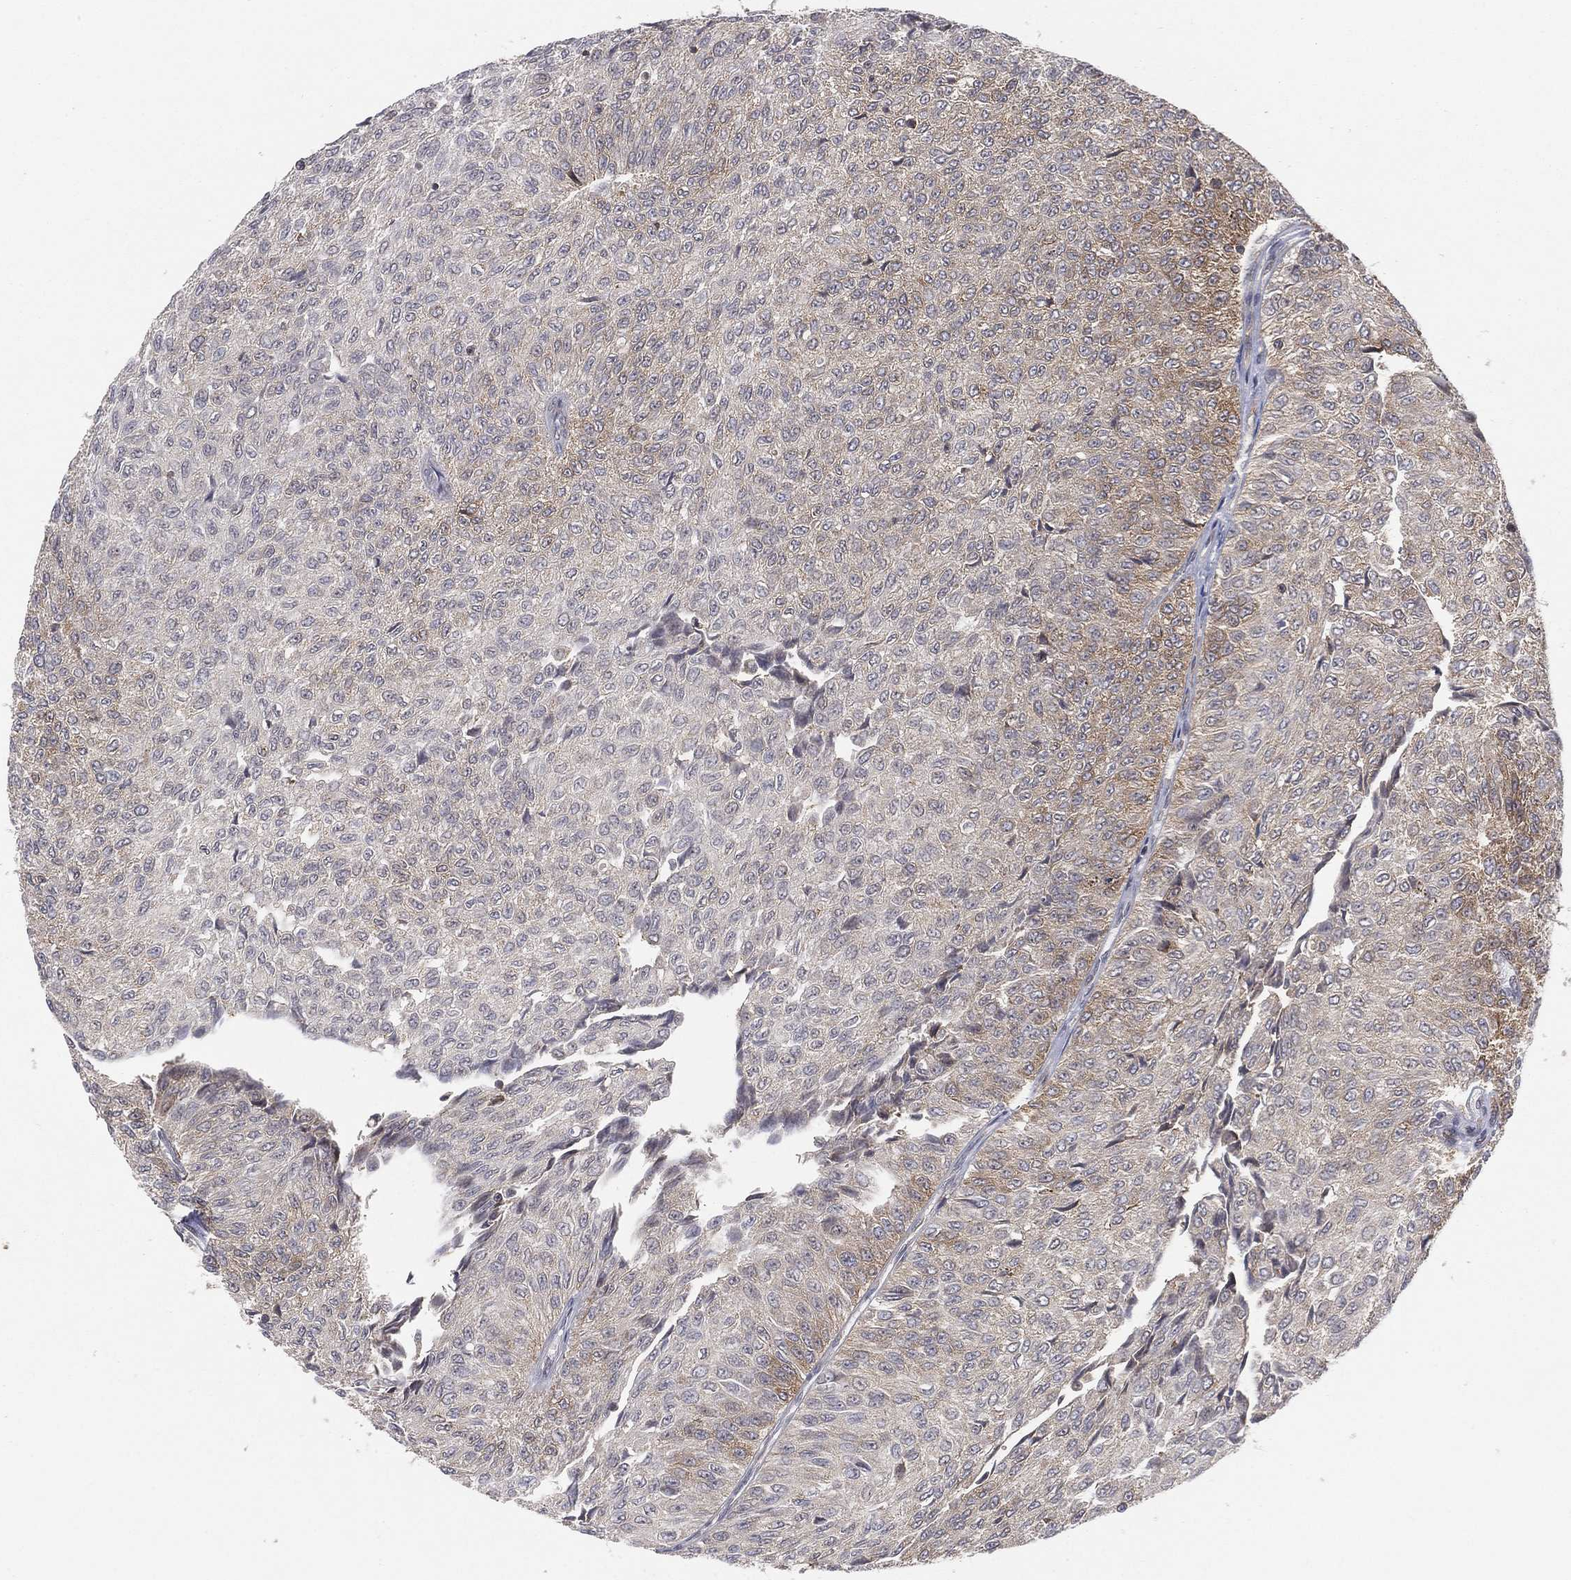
{"staining": {"intensity": "weak", "quantity": "<25%", "location": "cytoplasmic/membranous"}, "tissue": "urothelial cancer", "cell_type": "Tumor cells", "image_type": "cancer", "snomed": [{"axis": "morphology", "description": "Urothelial carcinoma, Low grade"}, {"axis": "topography", "description": "Urinary bladder"}], "caption": "Protein analysis of low-grade urothelial carcinoma demonstrates no significant expression in tumor cells.", "gene": "TMTC4", "patient": {"sex": "male", "age": 78}}